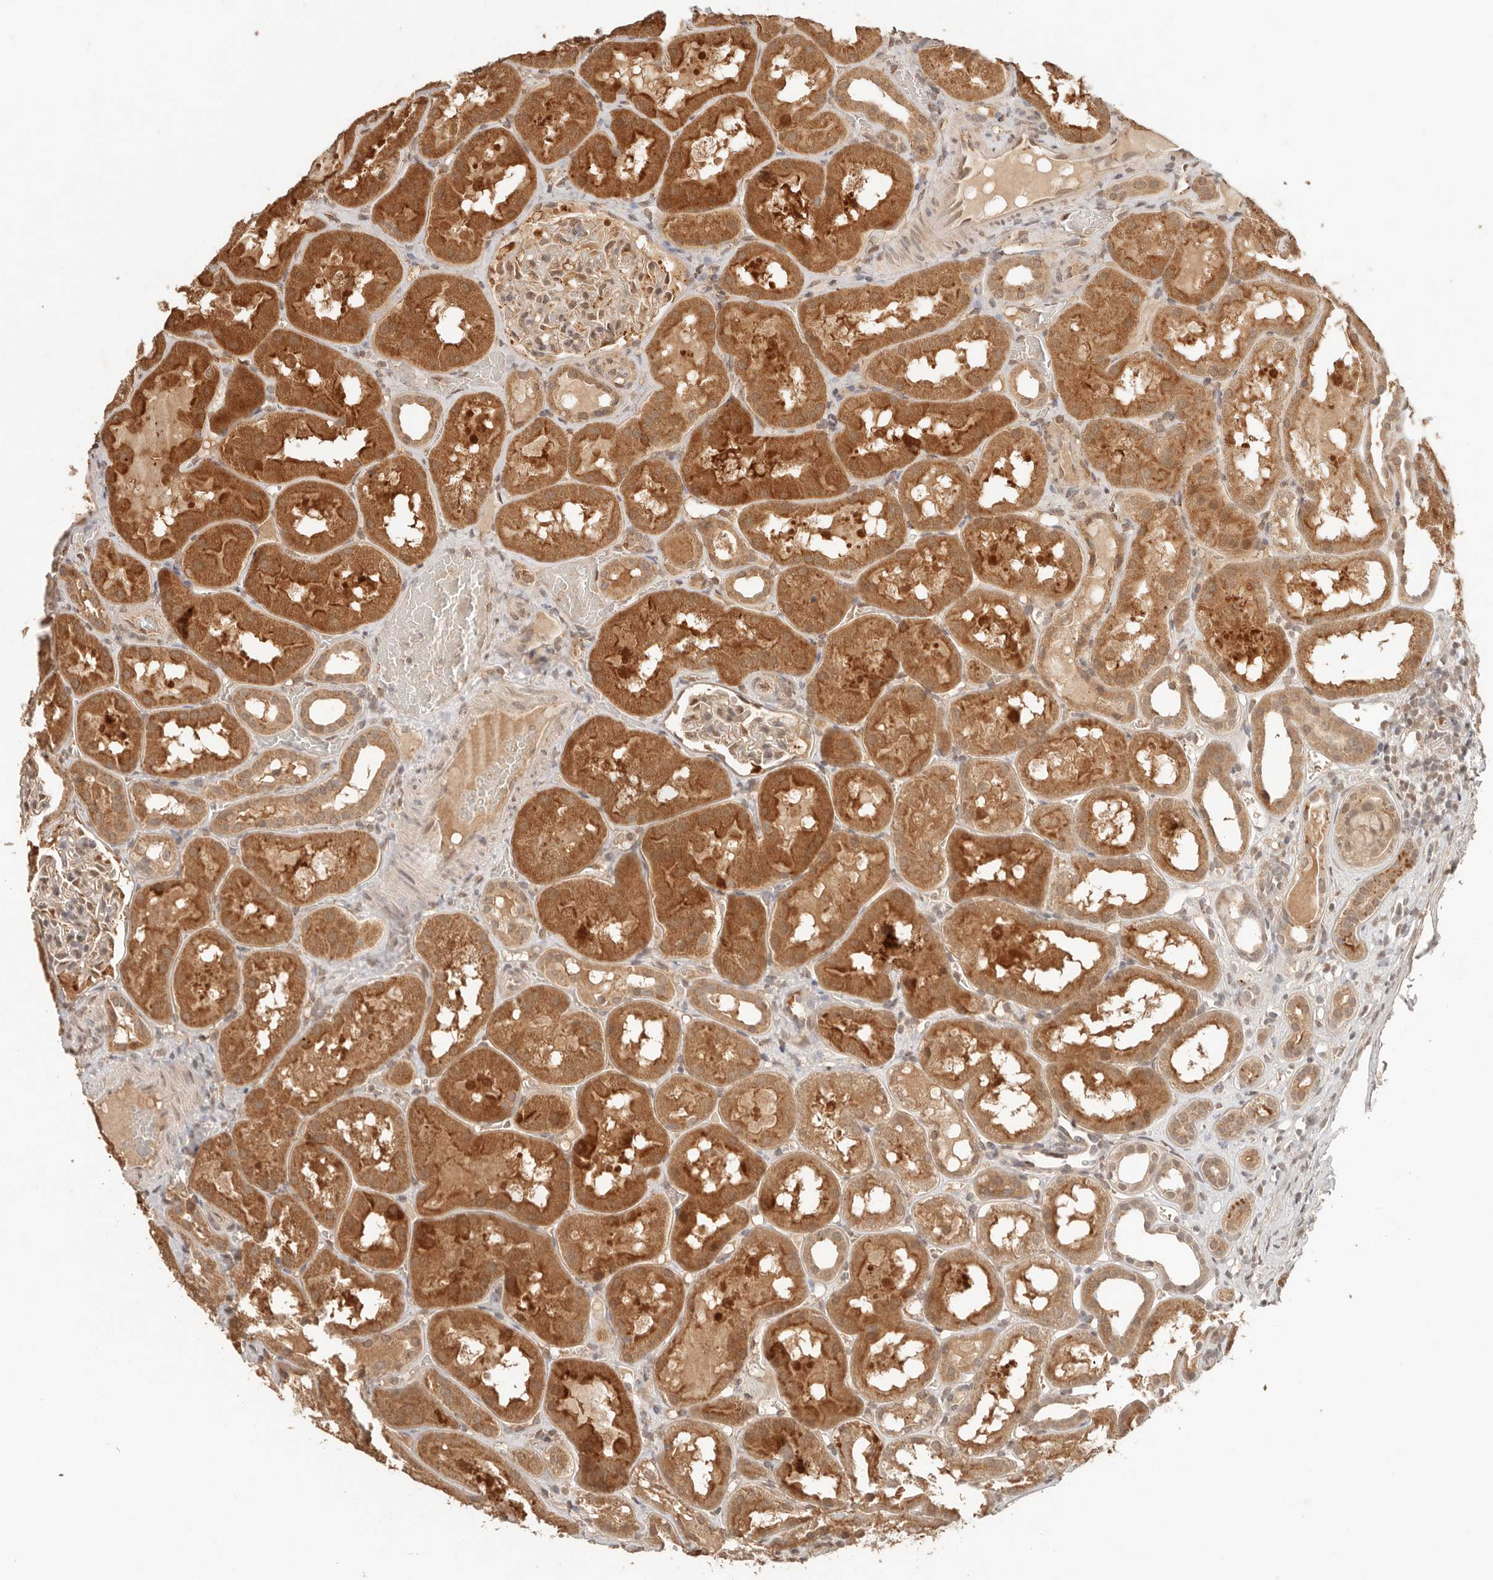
{"staining": {"intensity": "weak", "quantity": "25%-75%", "location": "cytoplasmic/membranous,nuclear"}, "tissue": "kidney", "cell_type": "Cells in glomeruli", "image_type": "normal", "snomed": [{"axis": "morphology", "description": "Normal tissue, NOS"}, {"axis": "topography", "description": "Kidney"}, {"axis": "topography", "description": "Urinary bladder"}], "caption": "Kidney stained with immunohistochemistry (IHC) displays weak cytoplasmic/membranous,nuclear staining in approximately 25%-75% of cells in glomeruli. (IHC, brightfield microscopy, high magnification).", "gene": "LMO4", "patient": {"sex": "male", "age": 16}}